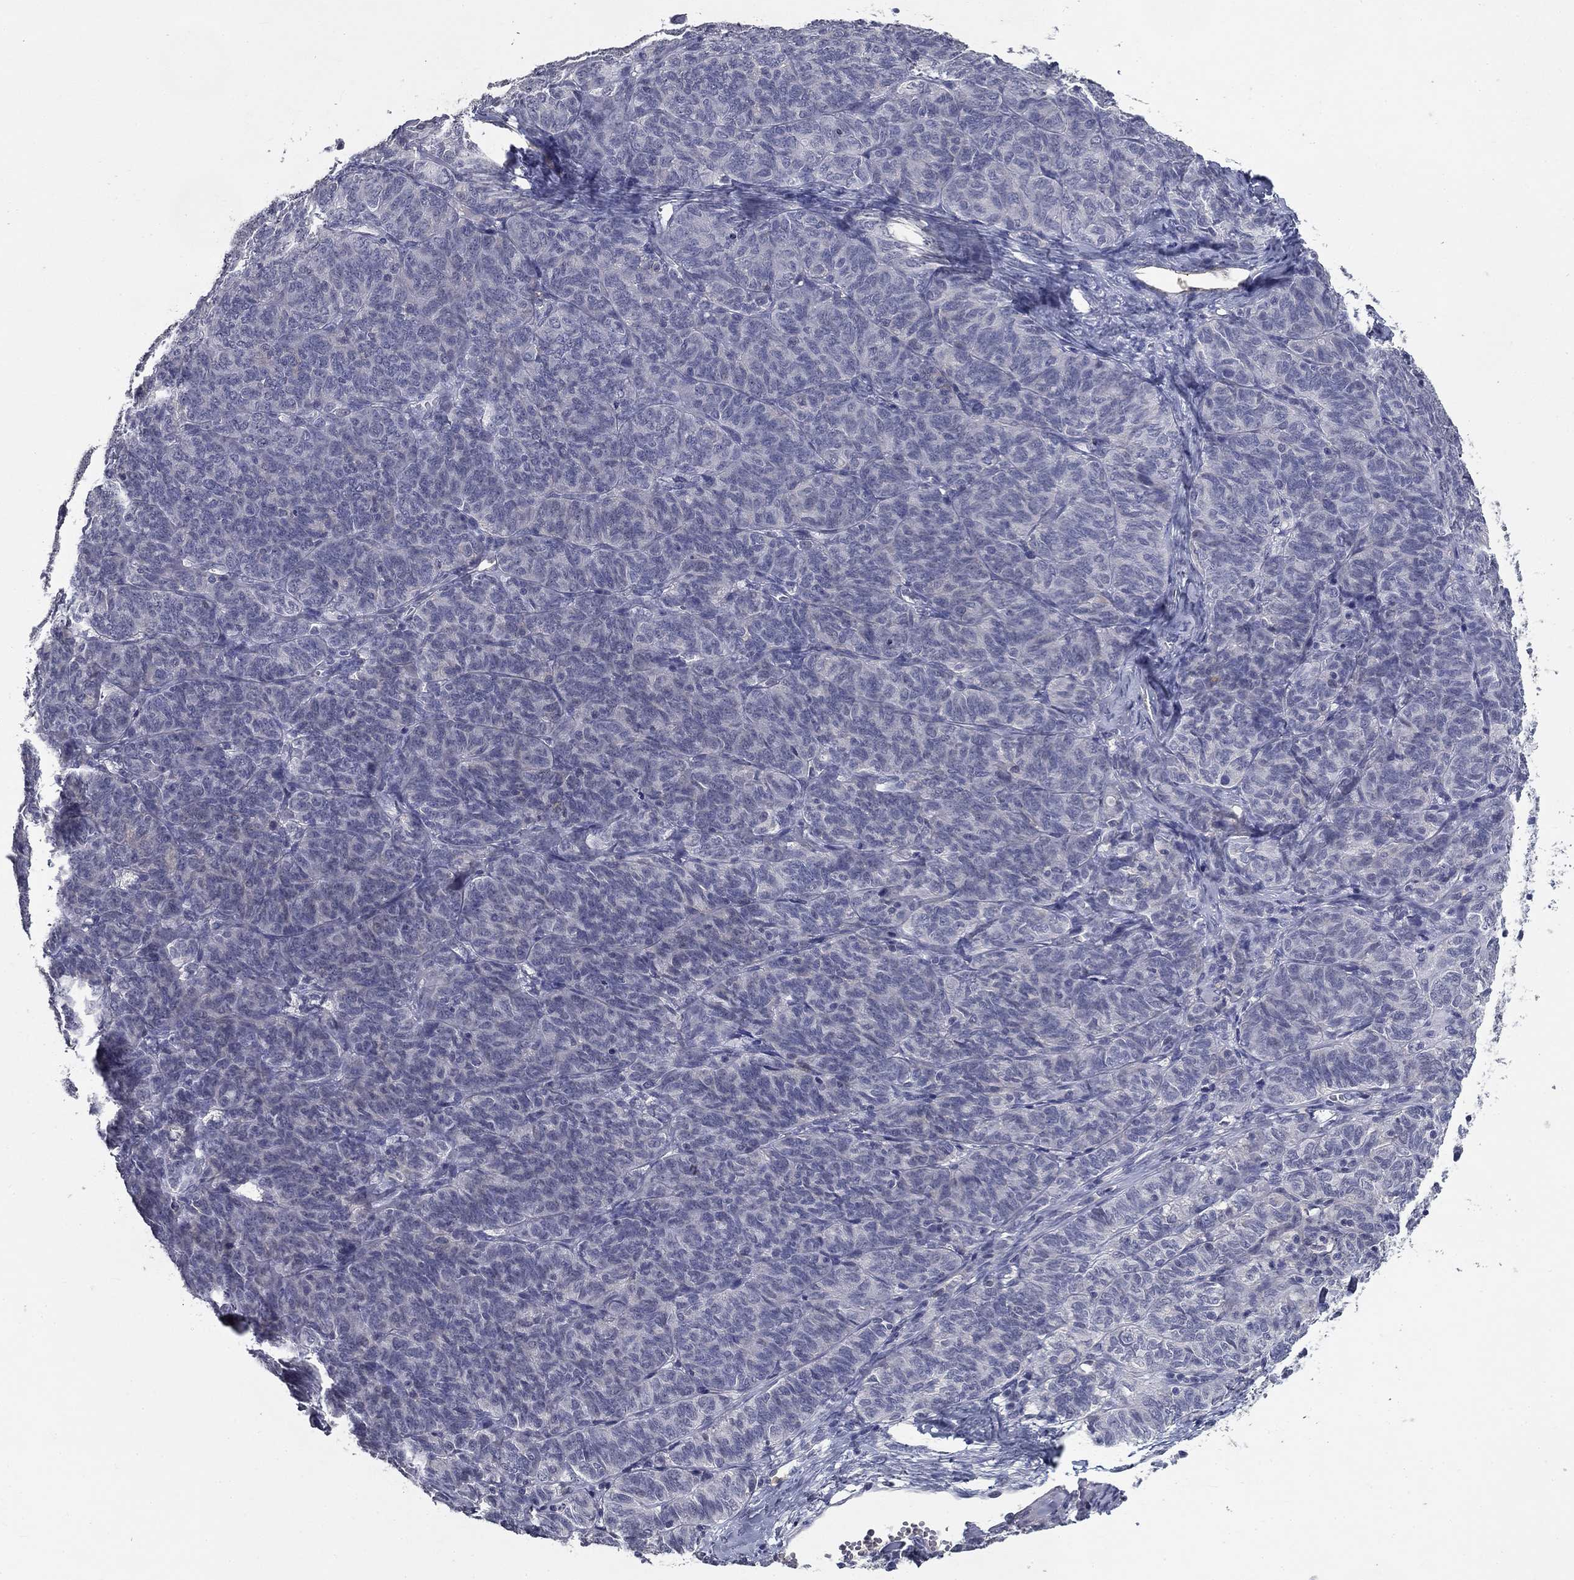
{"staining": {"intensity": "negative", "quantity": "none", "location": "none"}, "tissue": "ovarian cancer", "cell_type": "Tumor cells", "image_type": "cancer", "snomed": [{"axis": "morphology", "description": "Carcinoma, endometroid"}, {"axis": "topography", "description": "Ovary"}], "caption": "This is a micrograph of immunohistochemistry (IHC) staining of endometroid carcinoma (ovarian), which shows no expression in tumor cells.", "gene": "CD274", "patient": {"sex": "female", "age": 80}}